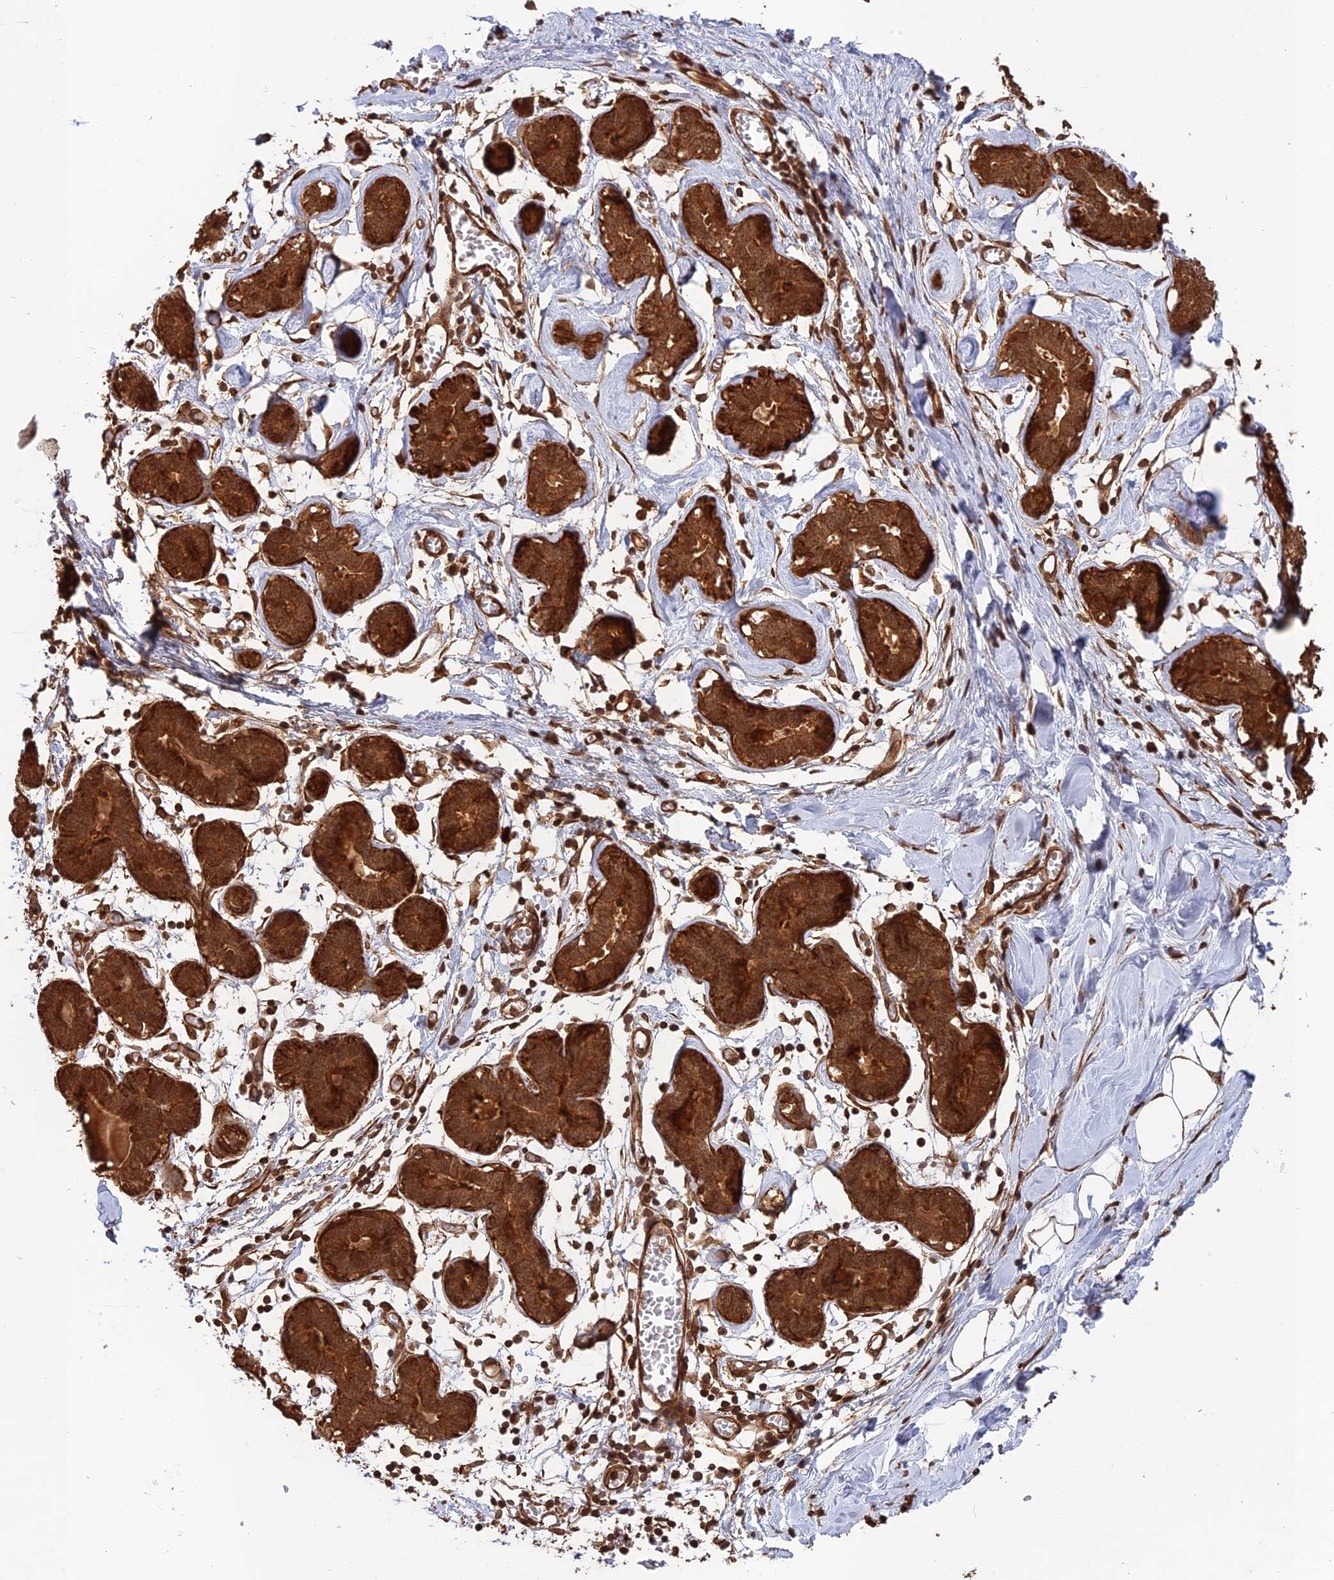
{"staining": {"intensity": "negative", "quantity": "none", "location": "none"}, "tissue": "breast", "cell_type": "Adipocytes", "image_type": "normal", "snomed": [{"axis": "morphology", "description": "Normal tissue, NOS"}, {"axis": "topography", "description": "Breast"}], "caption": "The micrograph demonstrates no staining of adipocytes in normal breast. (DAB IHC, high magnification).", "gene": "CCDC174", "patient": {"sex": "female", "age": 27}}